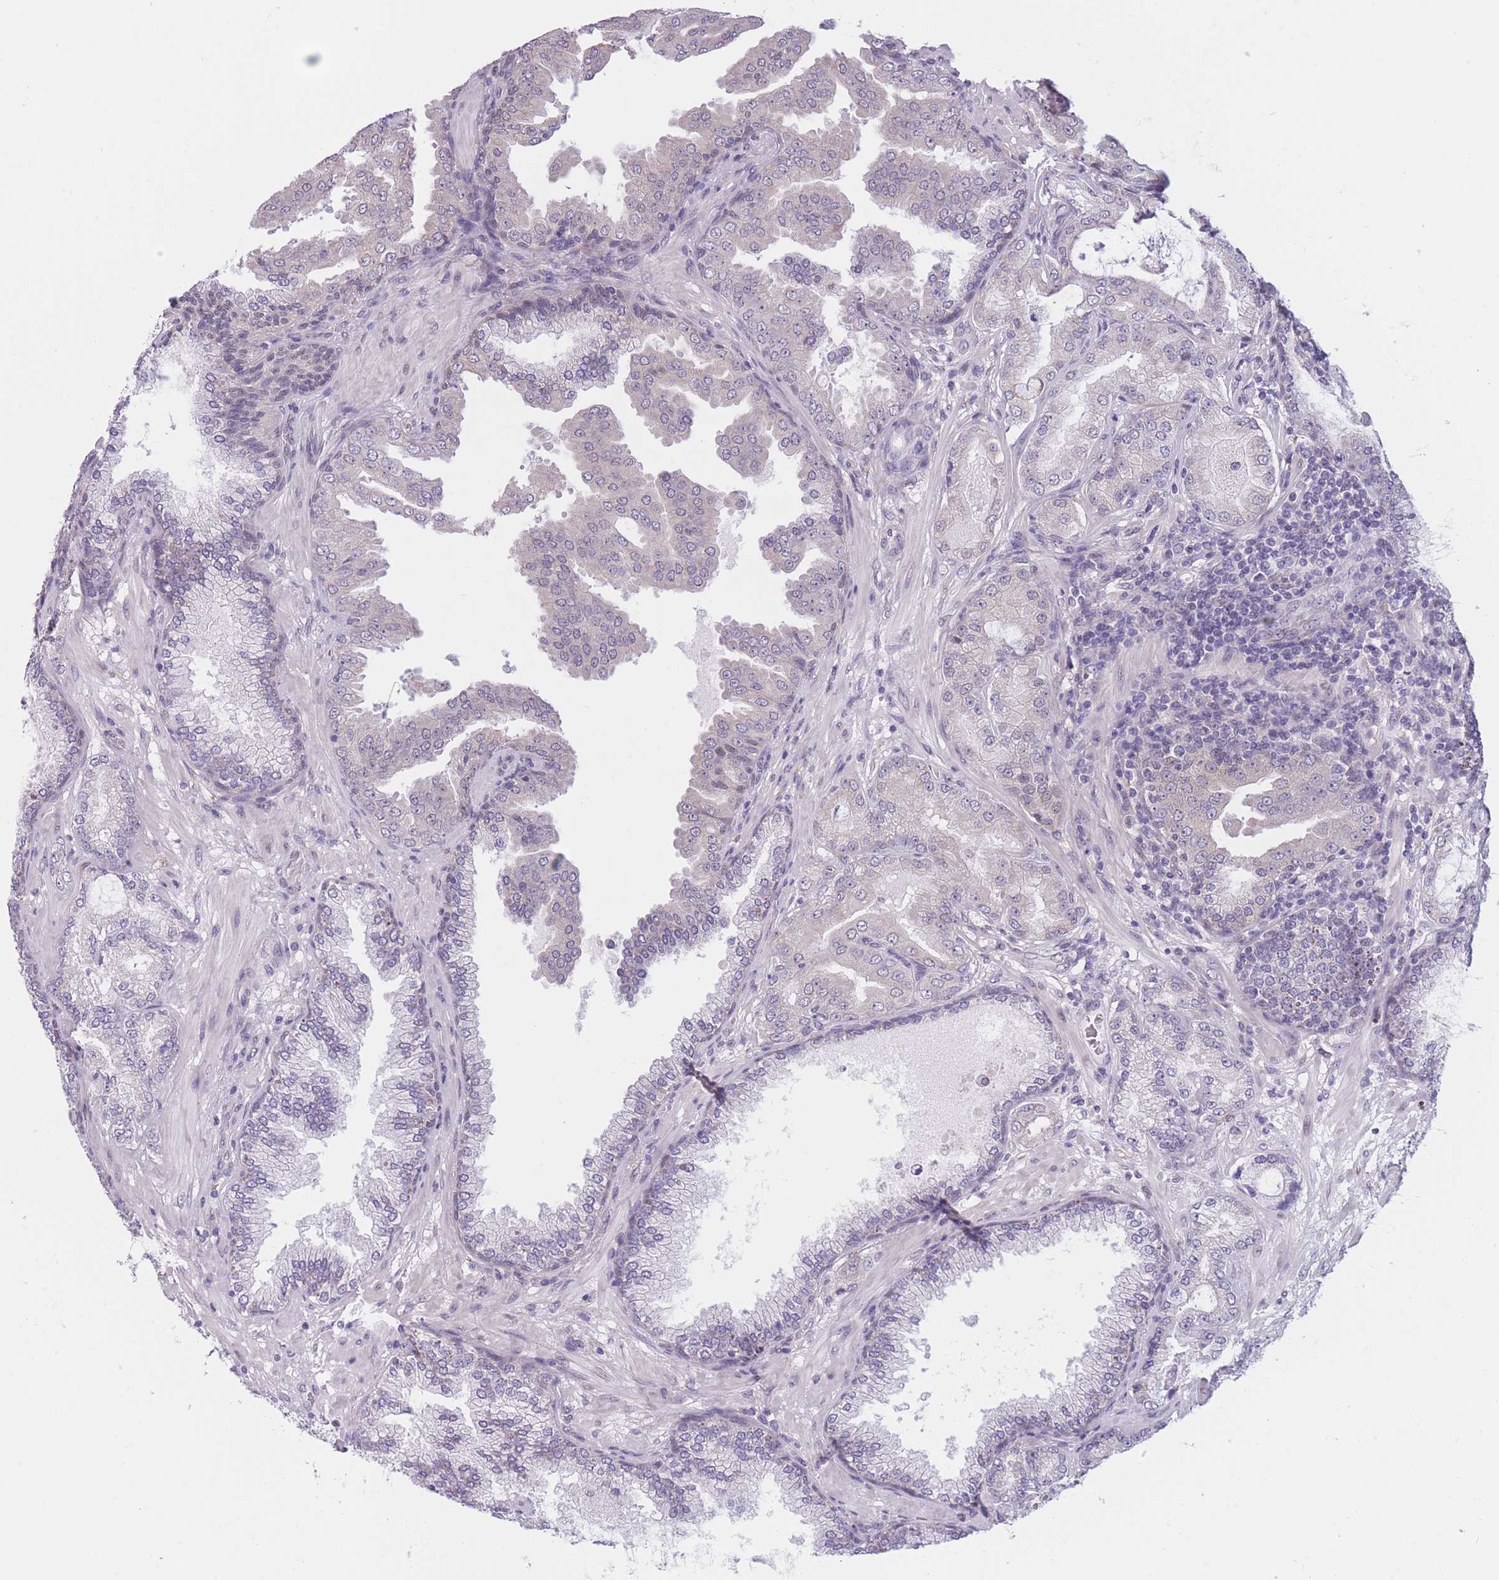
{"staining": {"intensity": "negative", "quantity": "none", "location": "none"}, "tissue": "prostate cancer", "cell_type": "Tumor cells", "image_type": "cancer", "snomed": [{"axis": "morphology", "description": "Adenocarcinoma, High grade"}, {"axis": "topography", "description": "Prostate"}], "caption": "An image of human prostate high-grade adenocarcinoma is negative for staining in tumor cells. (Immunohistochemistry, brightfield microscopy, high magnification).", "gene": "COL27A1", "patient": {"sex": "male", "age": 68}}